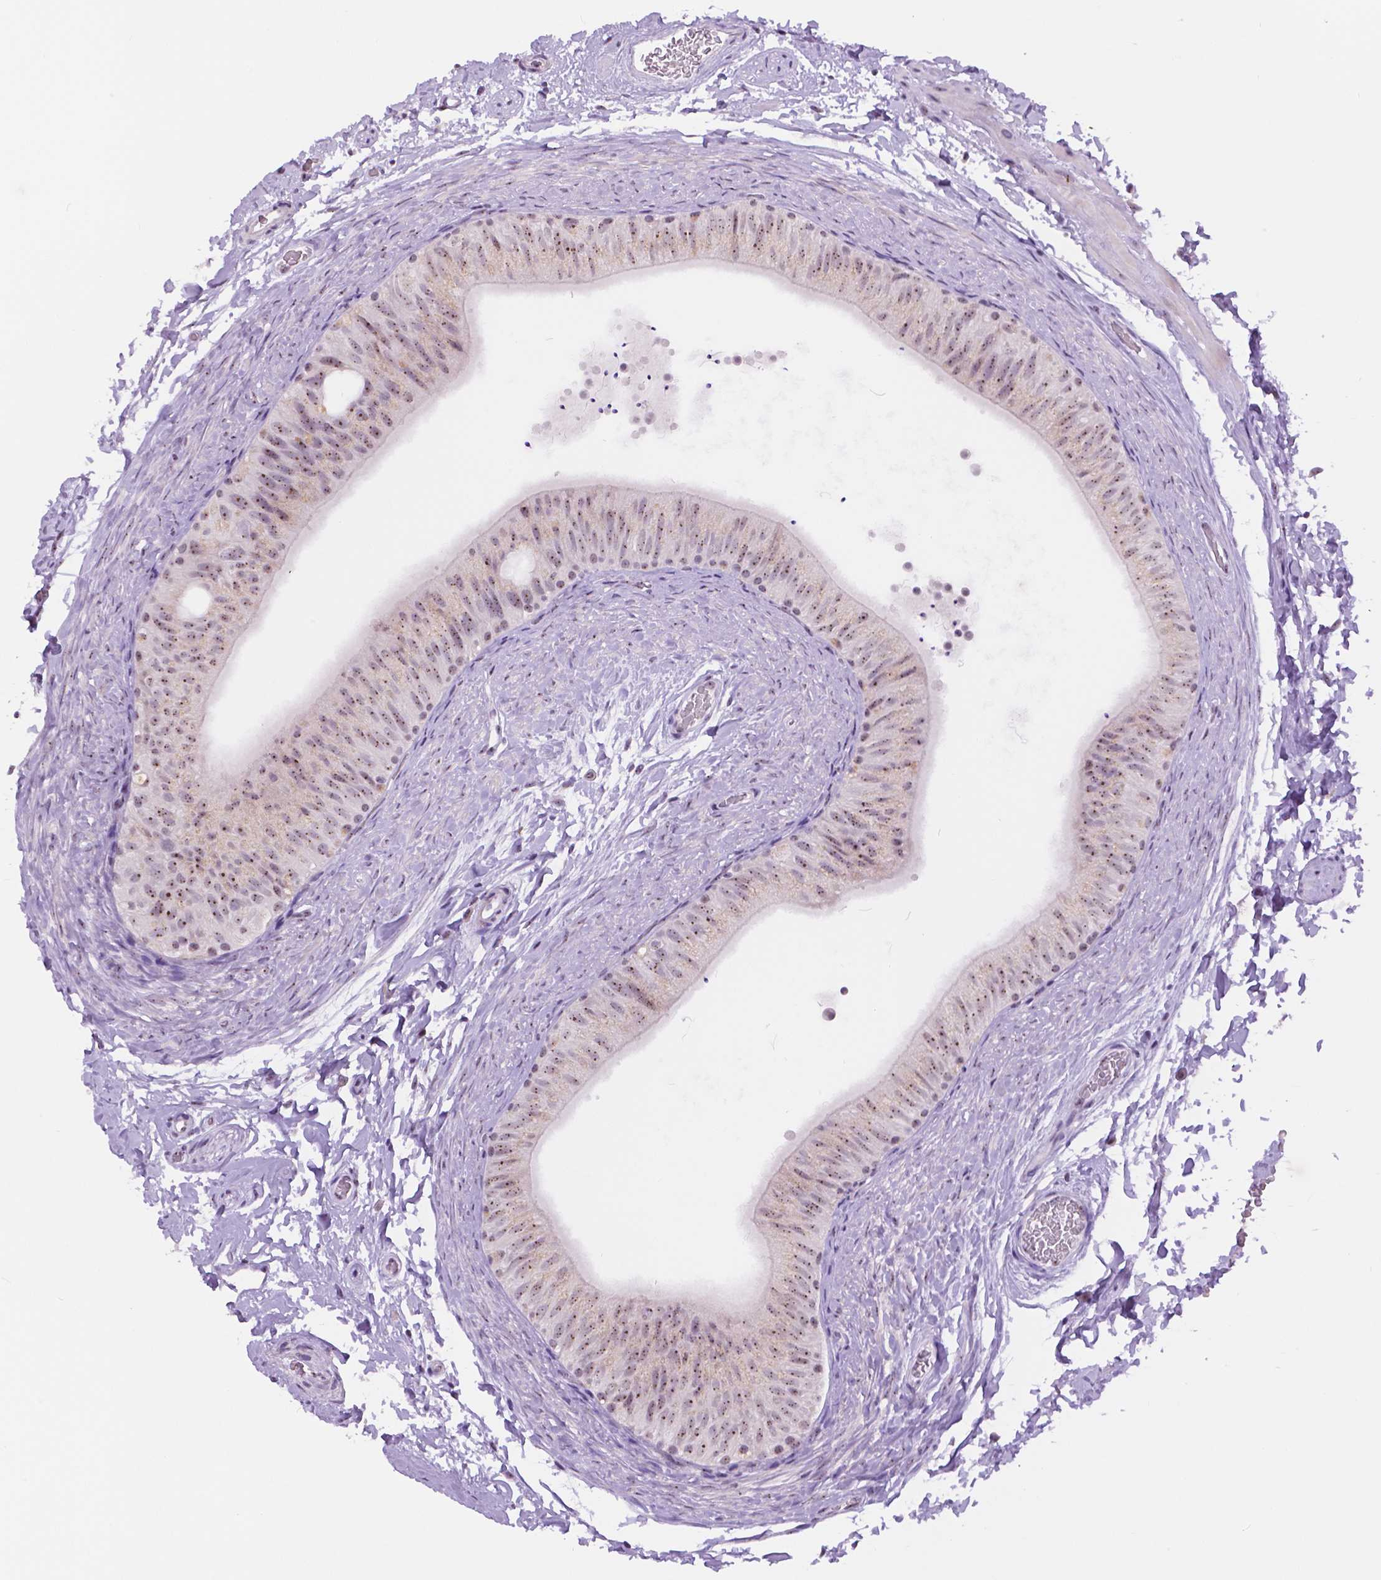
{"staining": {"intensity": "moderate", "quantity": "25%-75%", "location": "nuclear"}, "tissue": "epididymis", "cell_type": "Glandular cells", "image_type": "normal", "snomed": [{"axis": "morphology", "description": "Normal tissue, NOS"}, {"axis": "topography", "description": "Epididymis, spermatic cord, NOS"}, {"axis": "topography", "description": "Epididymis"}], "caption": "An image of human epididymis stained for a protein exhibits moderate nuclear brown staining in glandular cells. Ihc stains the protein in brown and the nuclei are stained blue.", "gene": "NHP2", "patient": {"sex": "male", "age": 31}}